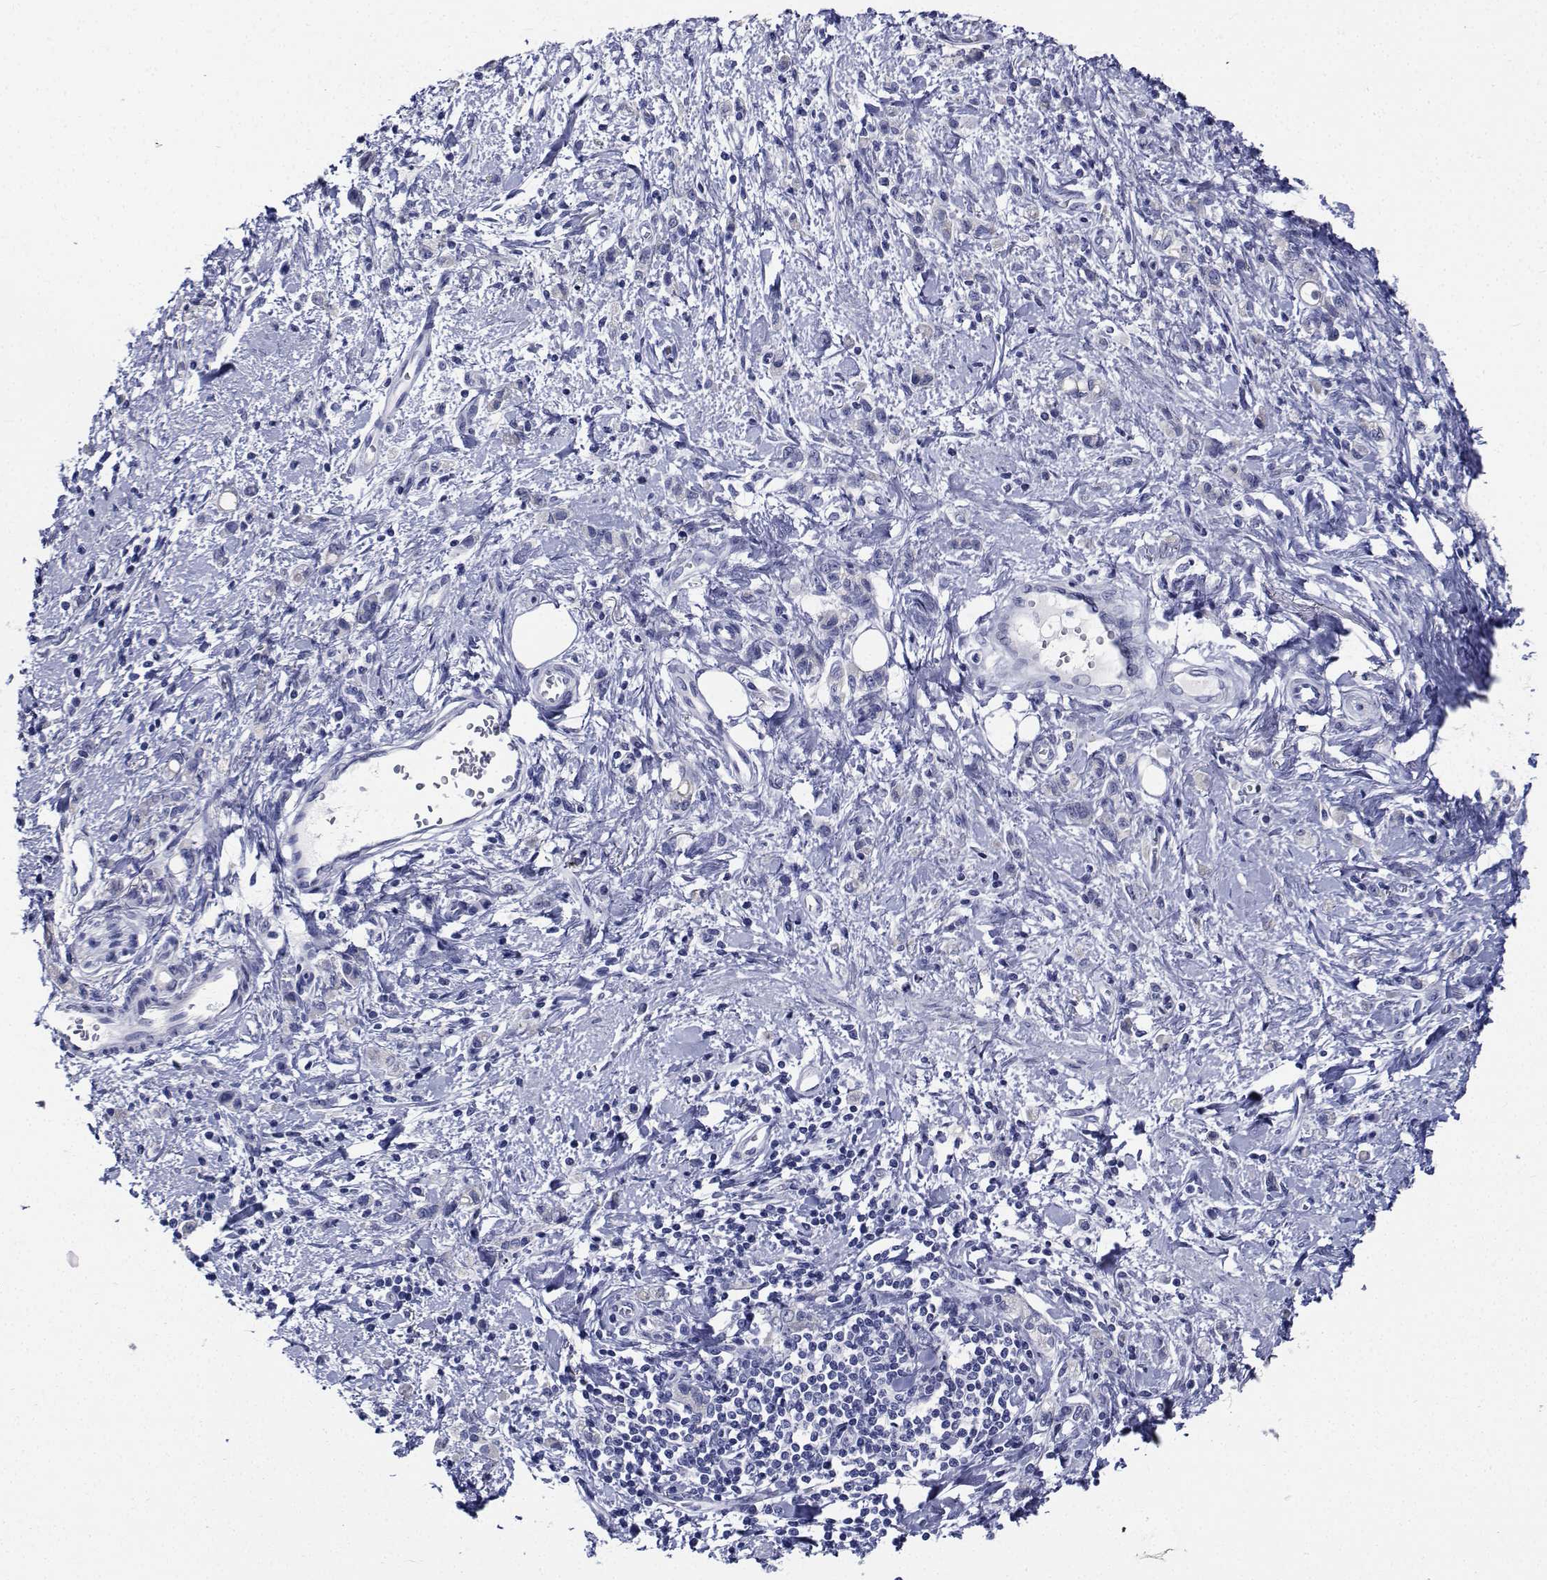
{"staining": {"intensity": "negative", "quantity": "none", "location": "none"}, "tissue": "stomach cancer", "cell_type": "Tumor cells", "image_type": "cancer", "snomed": [{"axis": "morphology", "description": "Adenocarcinoma, NOS"}, {"axis": "topography", "description": "Stomach"}], "caption": "IHC micrograph of stomach cancer stained for a protein (brown), which demonstrates no positivity in tumor cells.", "gene": "CDHR3", "patient": {"sex": "male", "age": 77}}